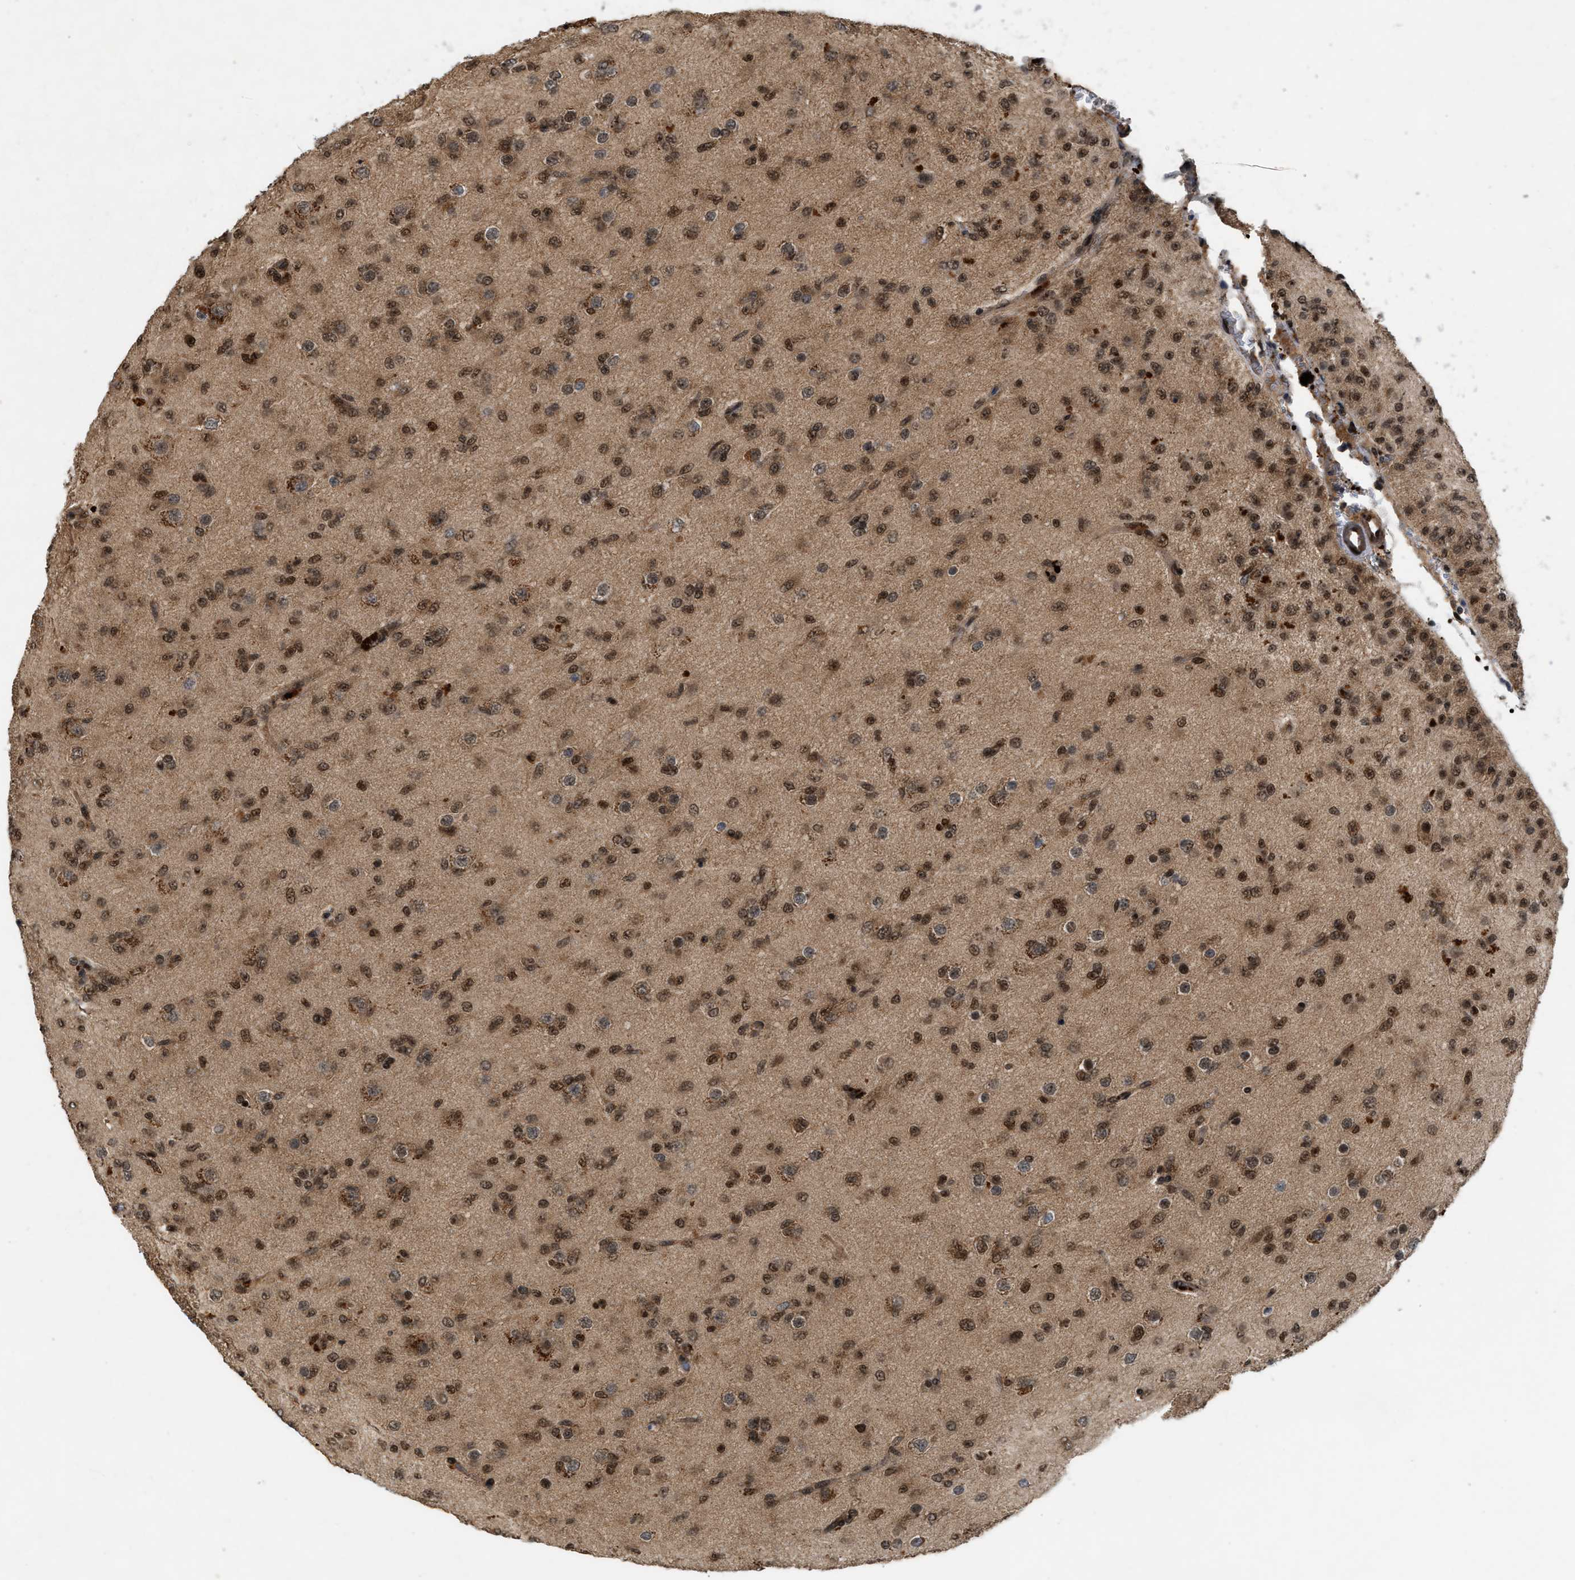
{"staining": {"intensity": "strong", "quantity": ">75%", "location": "nuclear"}, "tissue": "glioma", "cell_type": "Tumor cells", "image_type": "cancer", "snomed": [{"axis": "morphology", "description": "Glioma, malignant, Low grade"}, {"axis": "topography", "description": "Brain"}], "caption": "Immunohistochemistry (IHC) (DAB) staining of glioma shows strong nuclear protein expression in about >75% of tumor cells.", "gene": "RUSC2", "patient": {"sex": "male", "age": 65}}